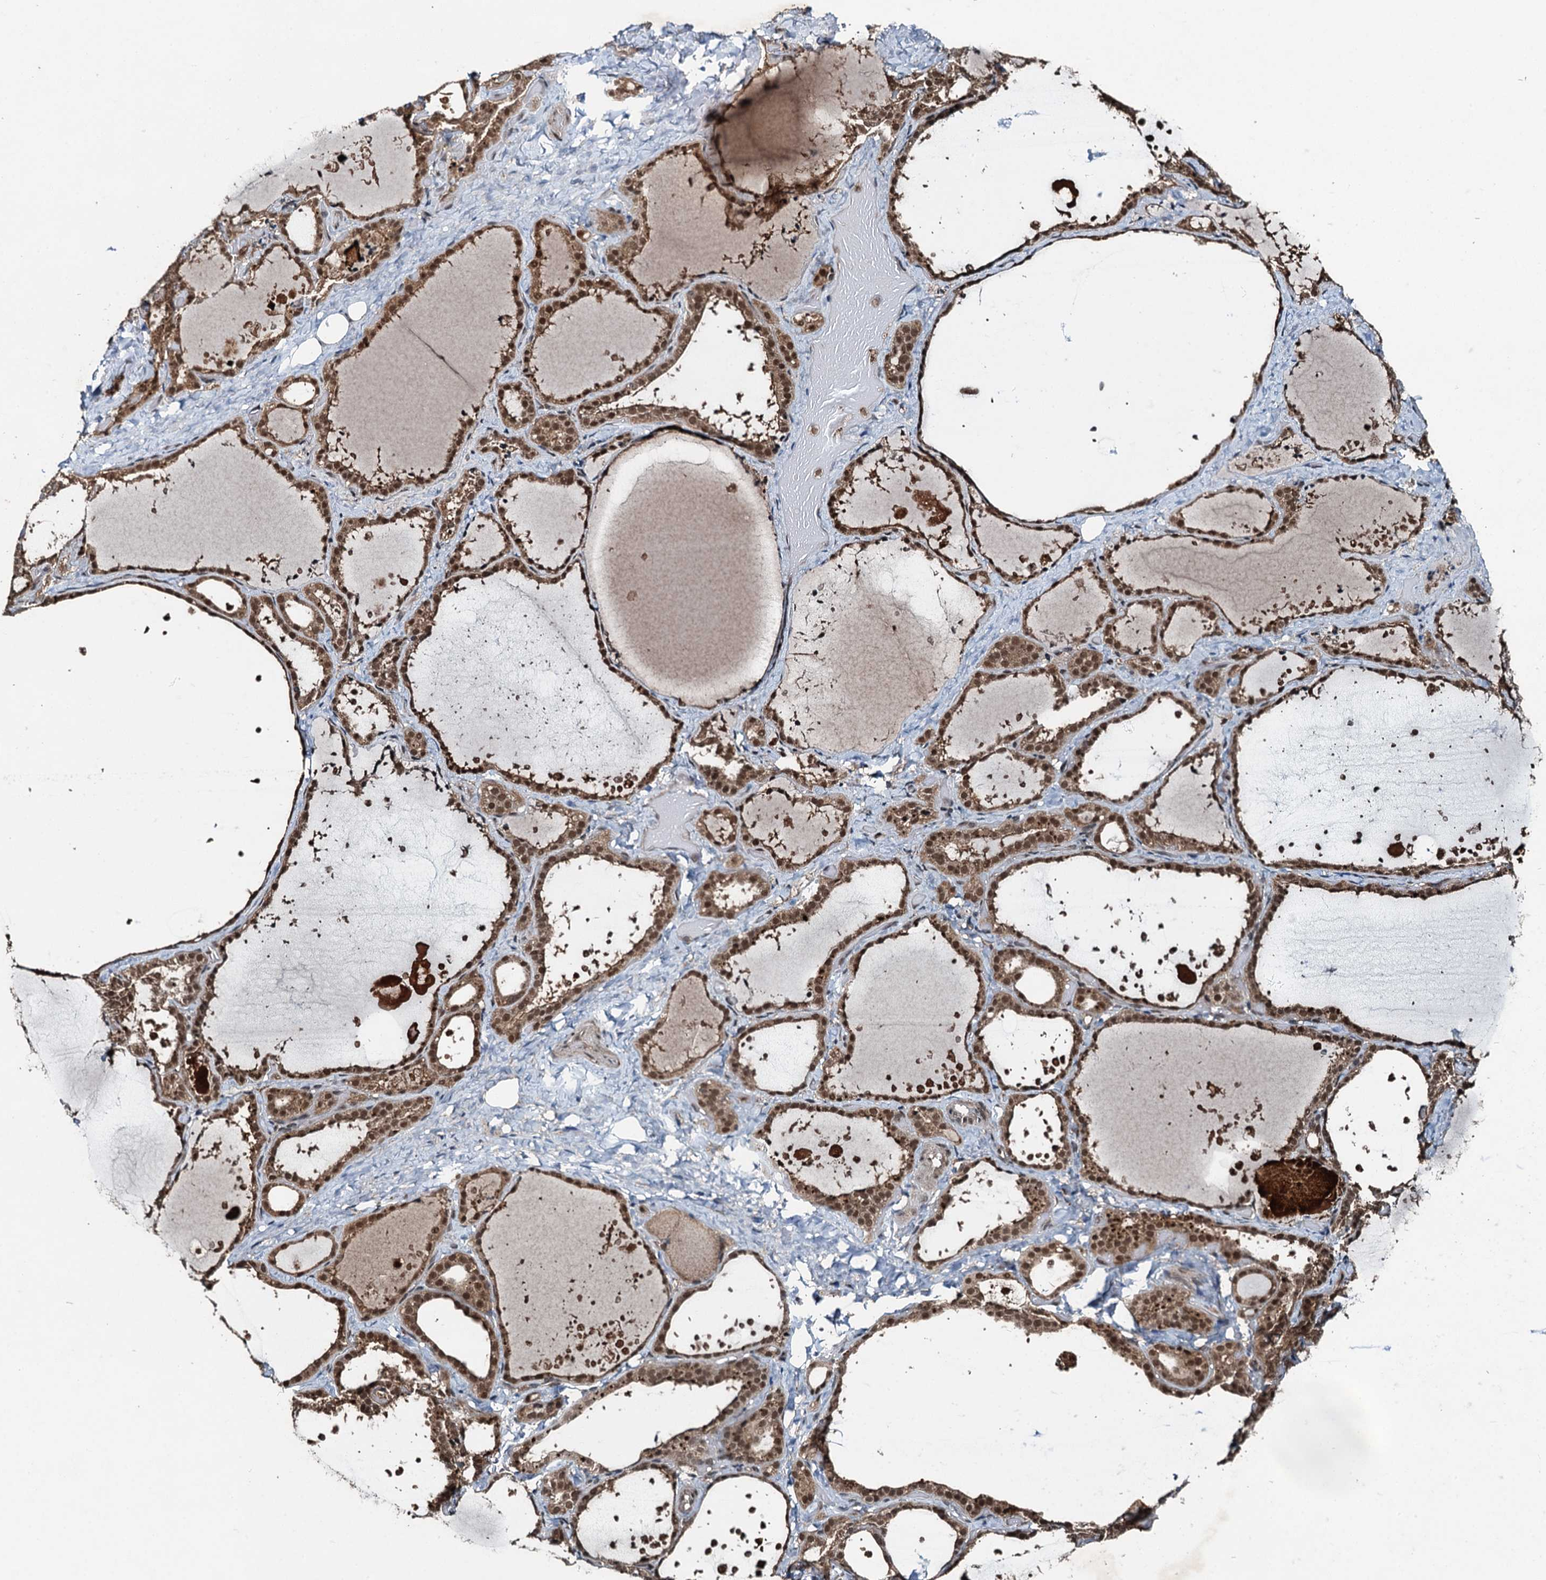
{"staining": {"intensity": "moderate", "quantity": ">75%", "location": "cytoplasmic/membranous,nuclear"}, "tissue": "thyroid gland", "cell_type": "Glandular cells", "image_type": "normal", "snomed": [{"axis": "morphology", "description": "Normal tissue, NOS"}, {"axis": "topography", "description": "Thyroid gland"}], "caption": "High-power microscopy captured an IHC histopathology image of benign thyroid gland, revealing moderate cytoplasmic/membranous,nuclear expression in about >75% of glandular cells. The staining was performed using DAB (3,3'-diaminobenzidine) to visualize the protein expression in brown, while the nuclei were stained in blue with hematoxylin (Magnification: 20x).", "gene": "UBXN6", "patient": {"sex": "female", "age": 44}}